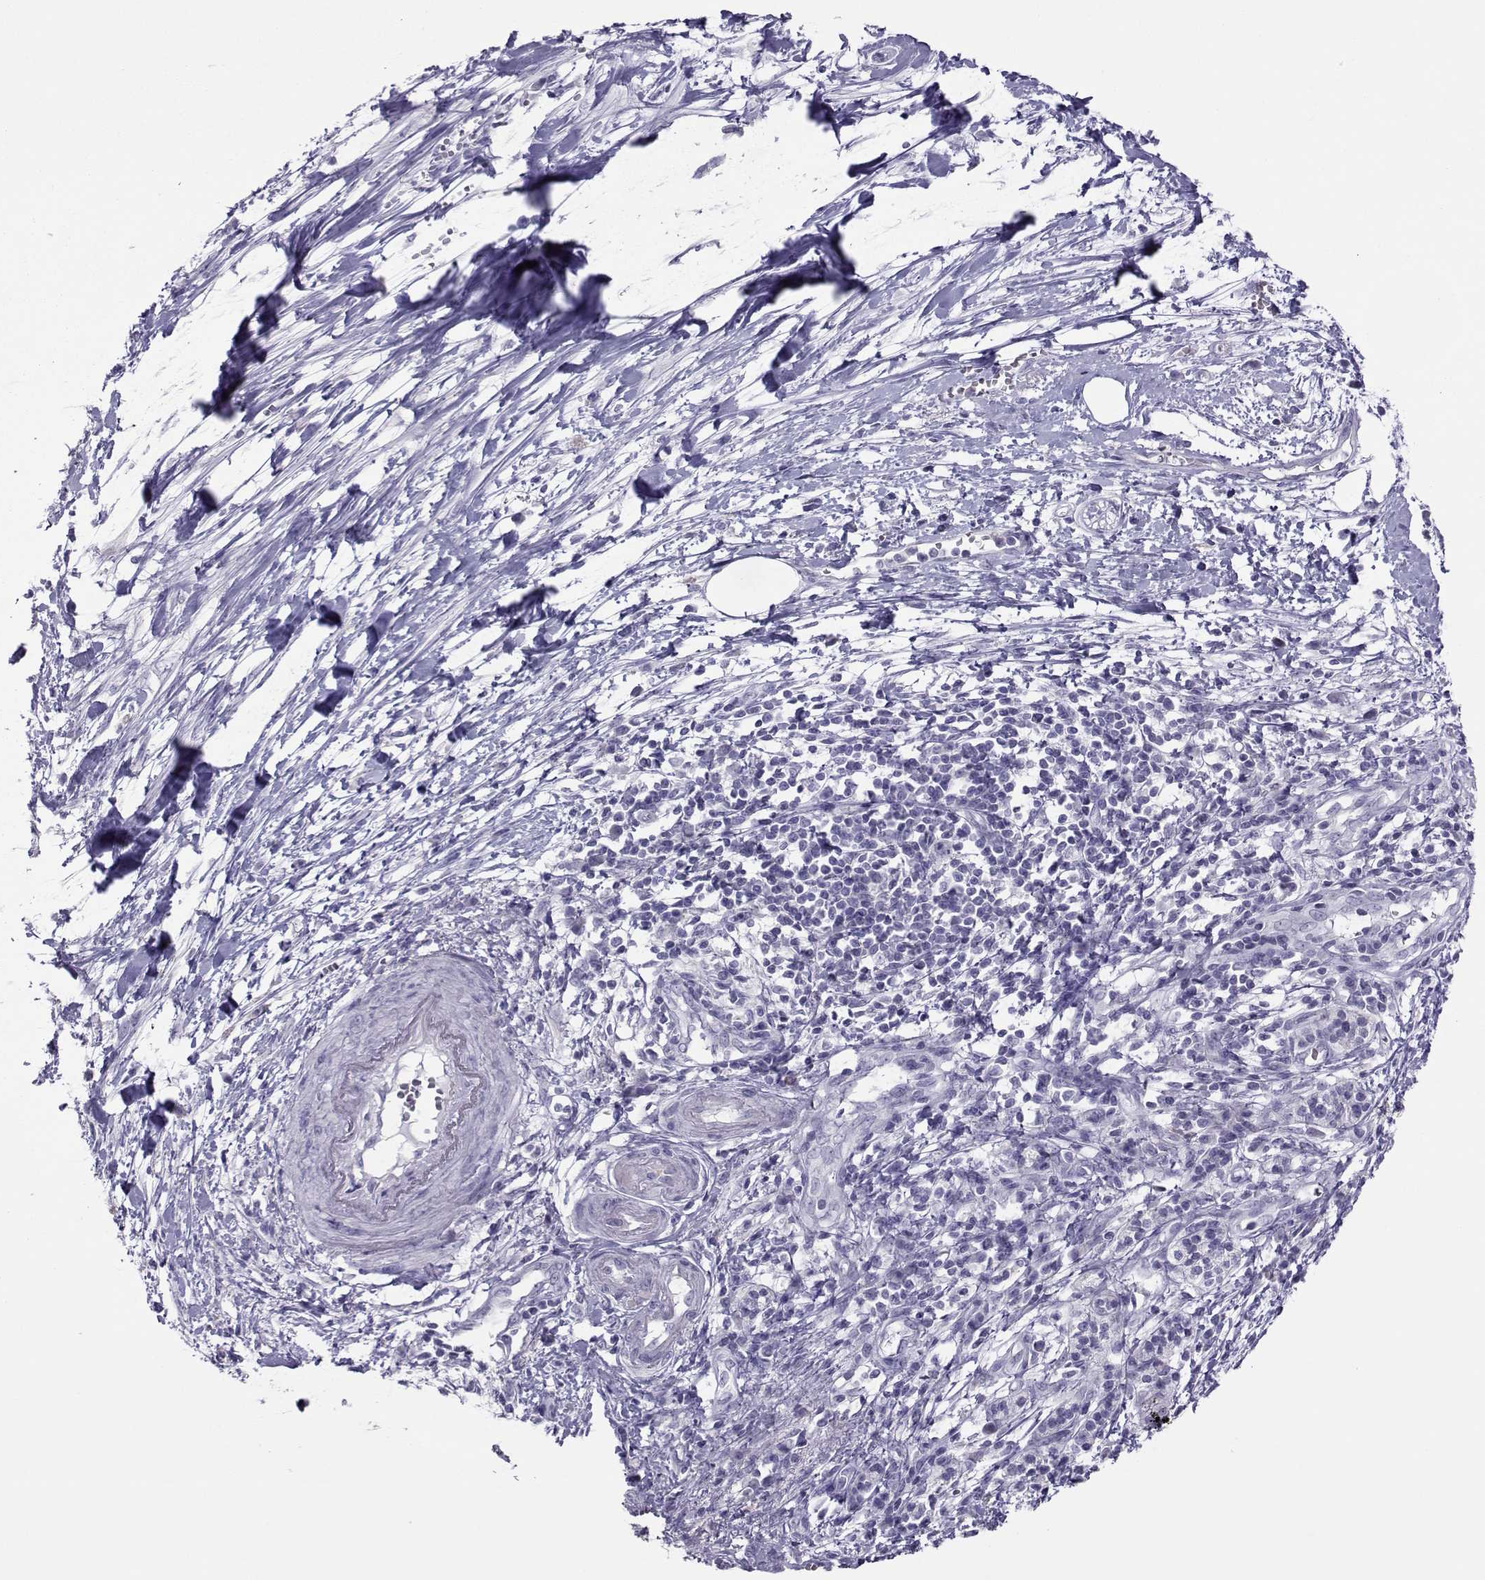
{"staining": {"intensity": "negative", "quantity": "none", "location": "none"}, "tissue": "pancreatic cancer", "cell_type": "Tumor cells", "image_type": "cancer", "snomed": [{"axis": "morphology", "description": "Normal tissue, NOS"}, {"axis": "morphology", "description": "Adenocarcinoma, NOS"}, {"axis": "topography", "description": "Lymph node"}, {"axis": "topography", "description": "Pancreas"}], "caption": "High power microscopy micrograph of an immunohistochemistry micrograph of adenocarcinoma (pancreatic), revealing no significant staining in tumor cells.", "gene": "TRPM7", "patient": {"sex": "female", "age": 58}}